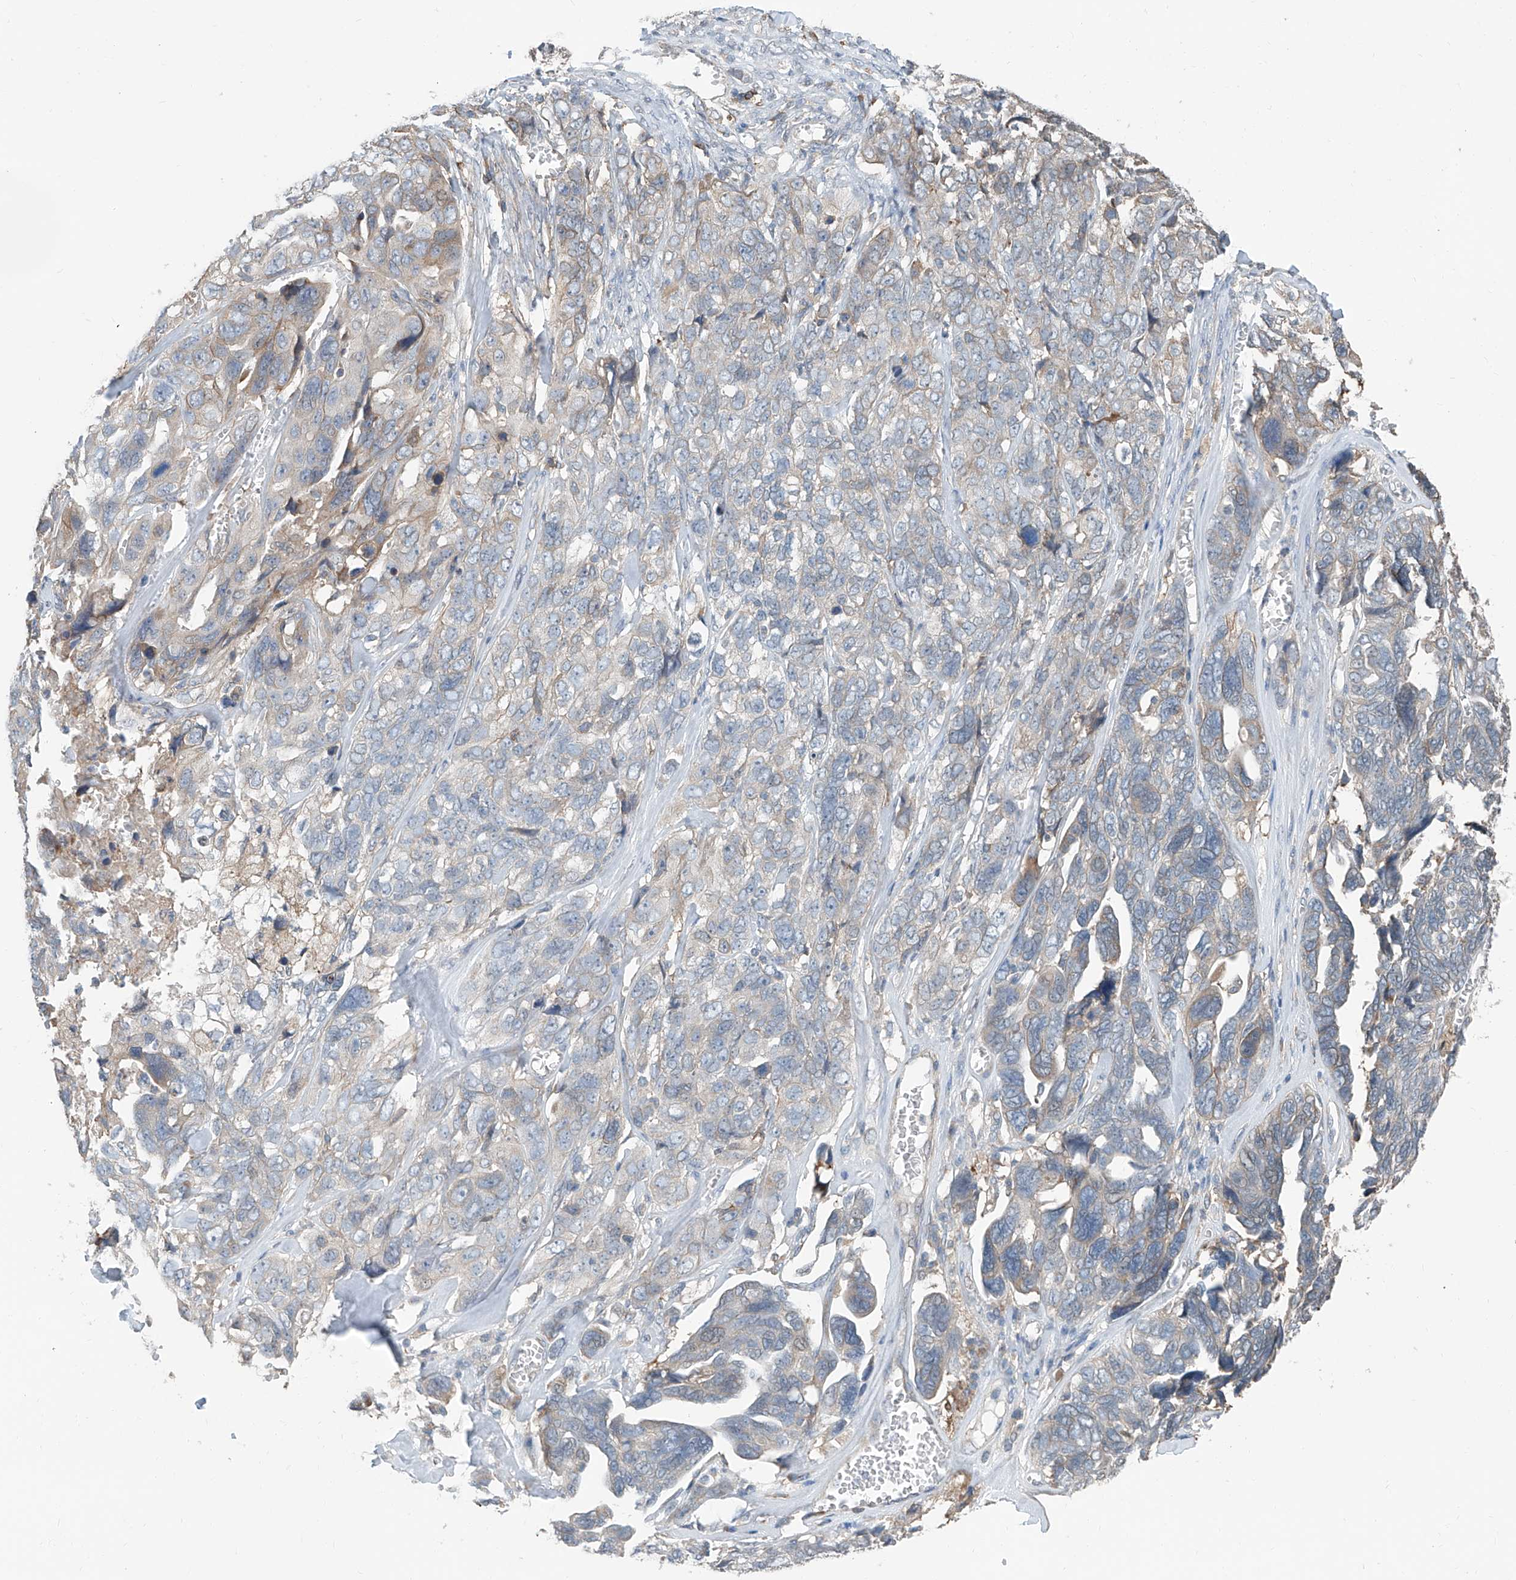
{"staining": {"intensity": "weak", "quantity": "<25%", "location": "cytoplasmic/membranous"}, "tissue": "ovarian cancer", "cell_type": "Tumor cells", "image_type": "cancer", "snomed": [{"axis": "morphology", "description": "Cystadenocarcinoma, serous, NOS"}, {"axis": "topography", "description": "Ovary"}], "caption": "IHC of human ovarian serous cystadenocarcinoma reveals no staining in tumor cells.", "gene": "KCNK10", "patient": {"sex": "female", "age": 79}}